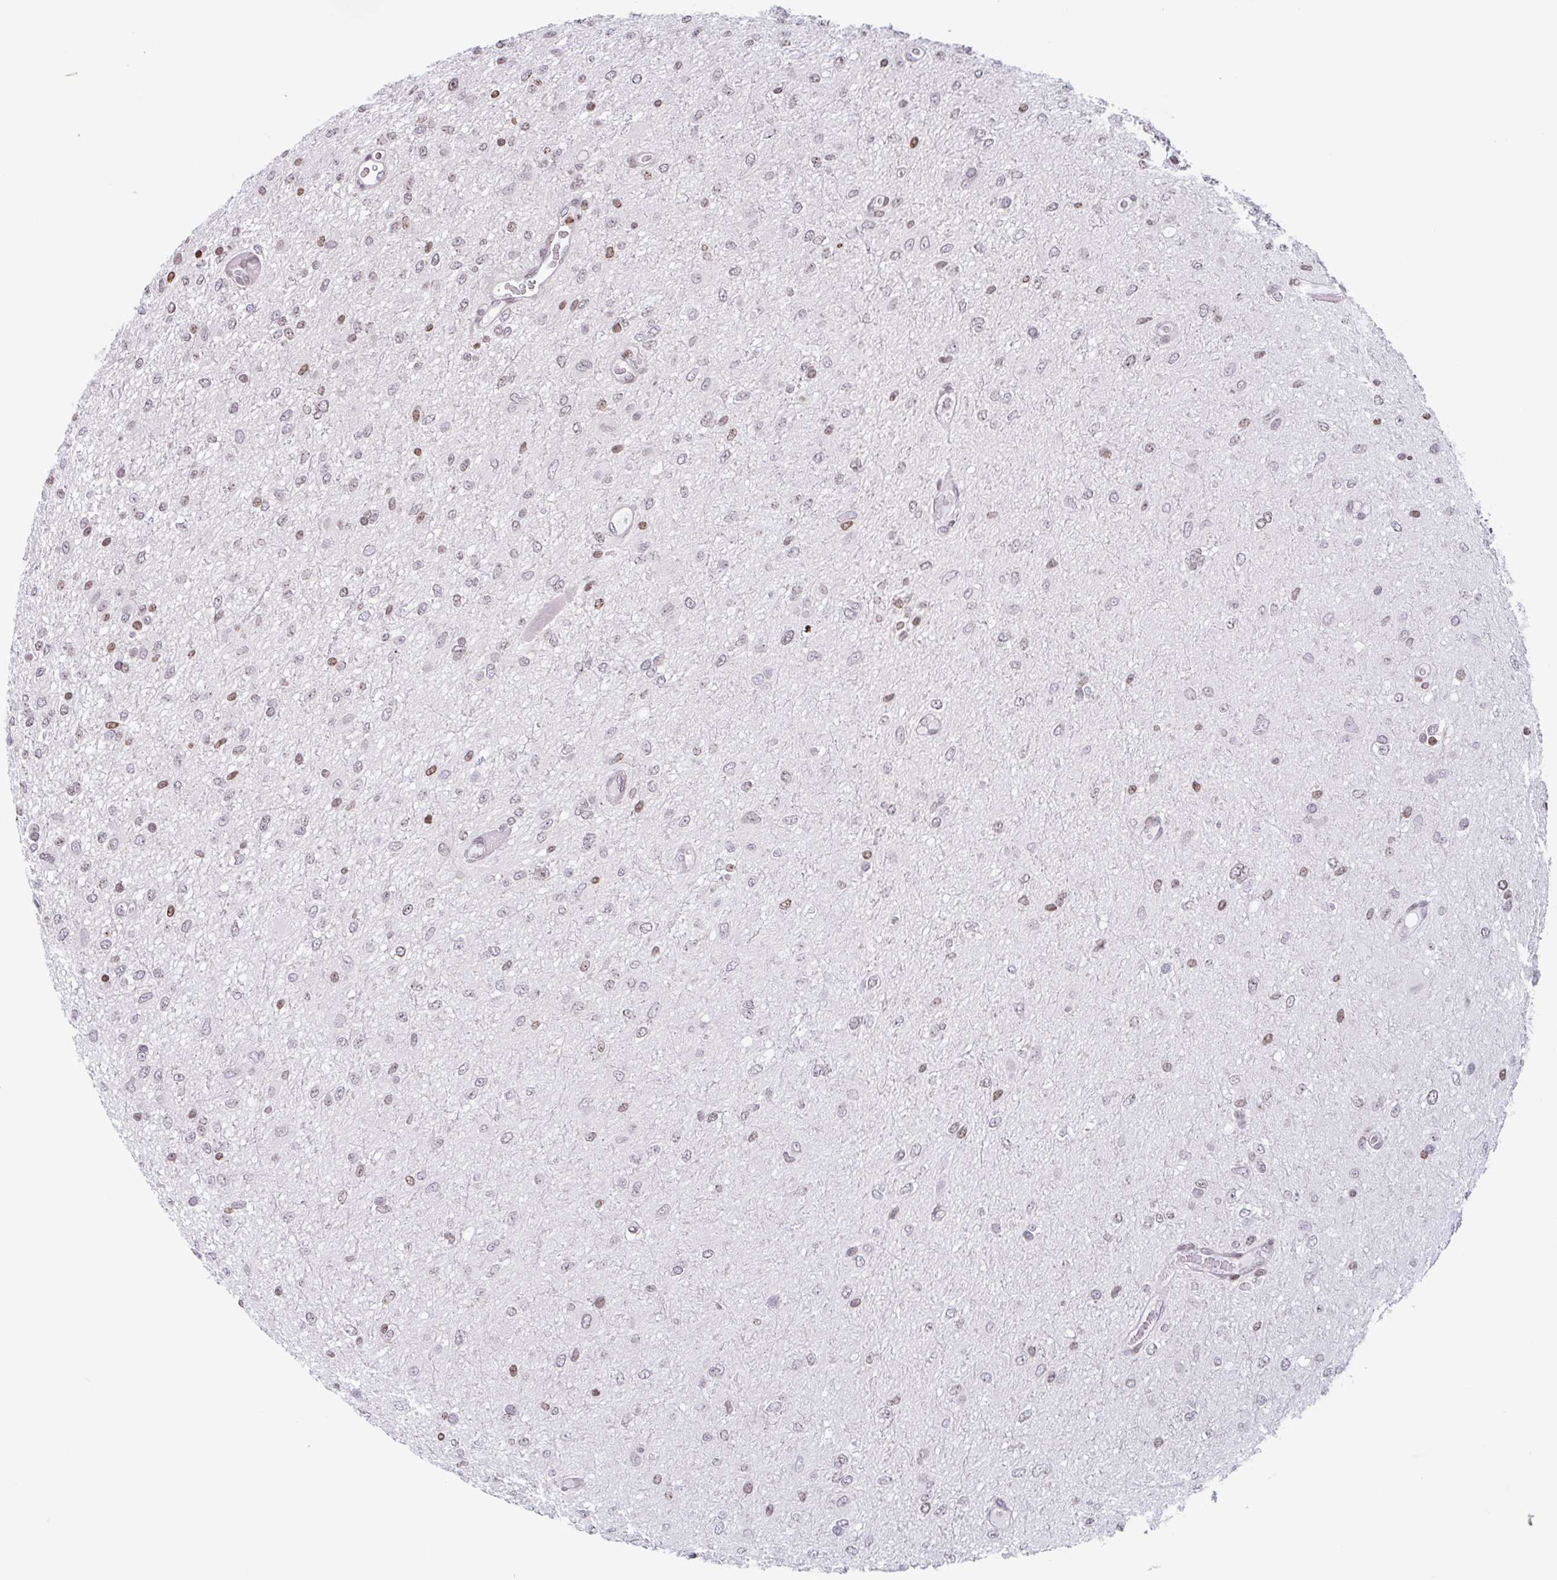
{"staining": {"intensity": "weak", "quantity": ">75%", "location": "nuclear"}, "tissue": "glioma", "cell_type": "Tumor cells", "image_type": "cancer", "snomed": [{"axis": "morphology", "description": "Glioma, malignant, Low grade"}, {"axis": "topography", "description": "Cerebellum"}], "caption": "Tumor cells demonstrate low levels of weak nuclear staining in about >75% of cells in human glioma. (DAB IHC with brightfield microscopy, high magnification).", "gene": "NOL6", "patient": {"sex": "female", "age": 5}}